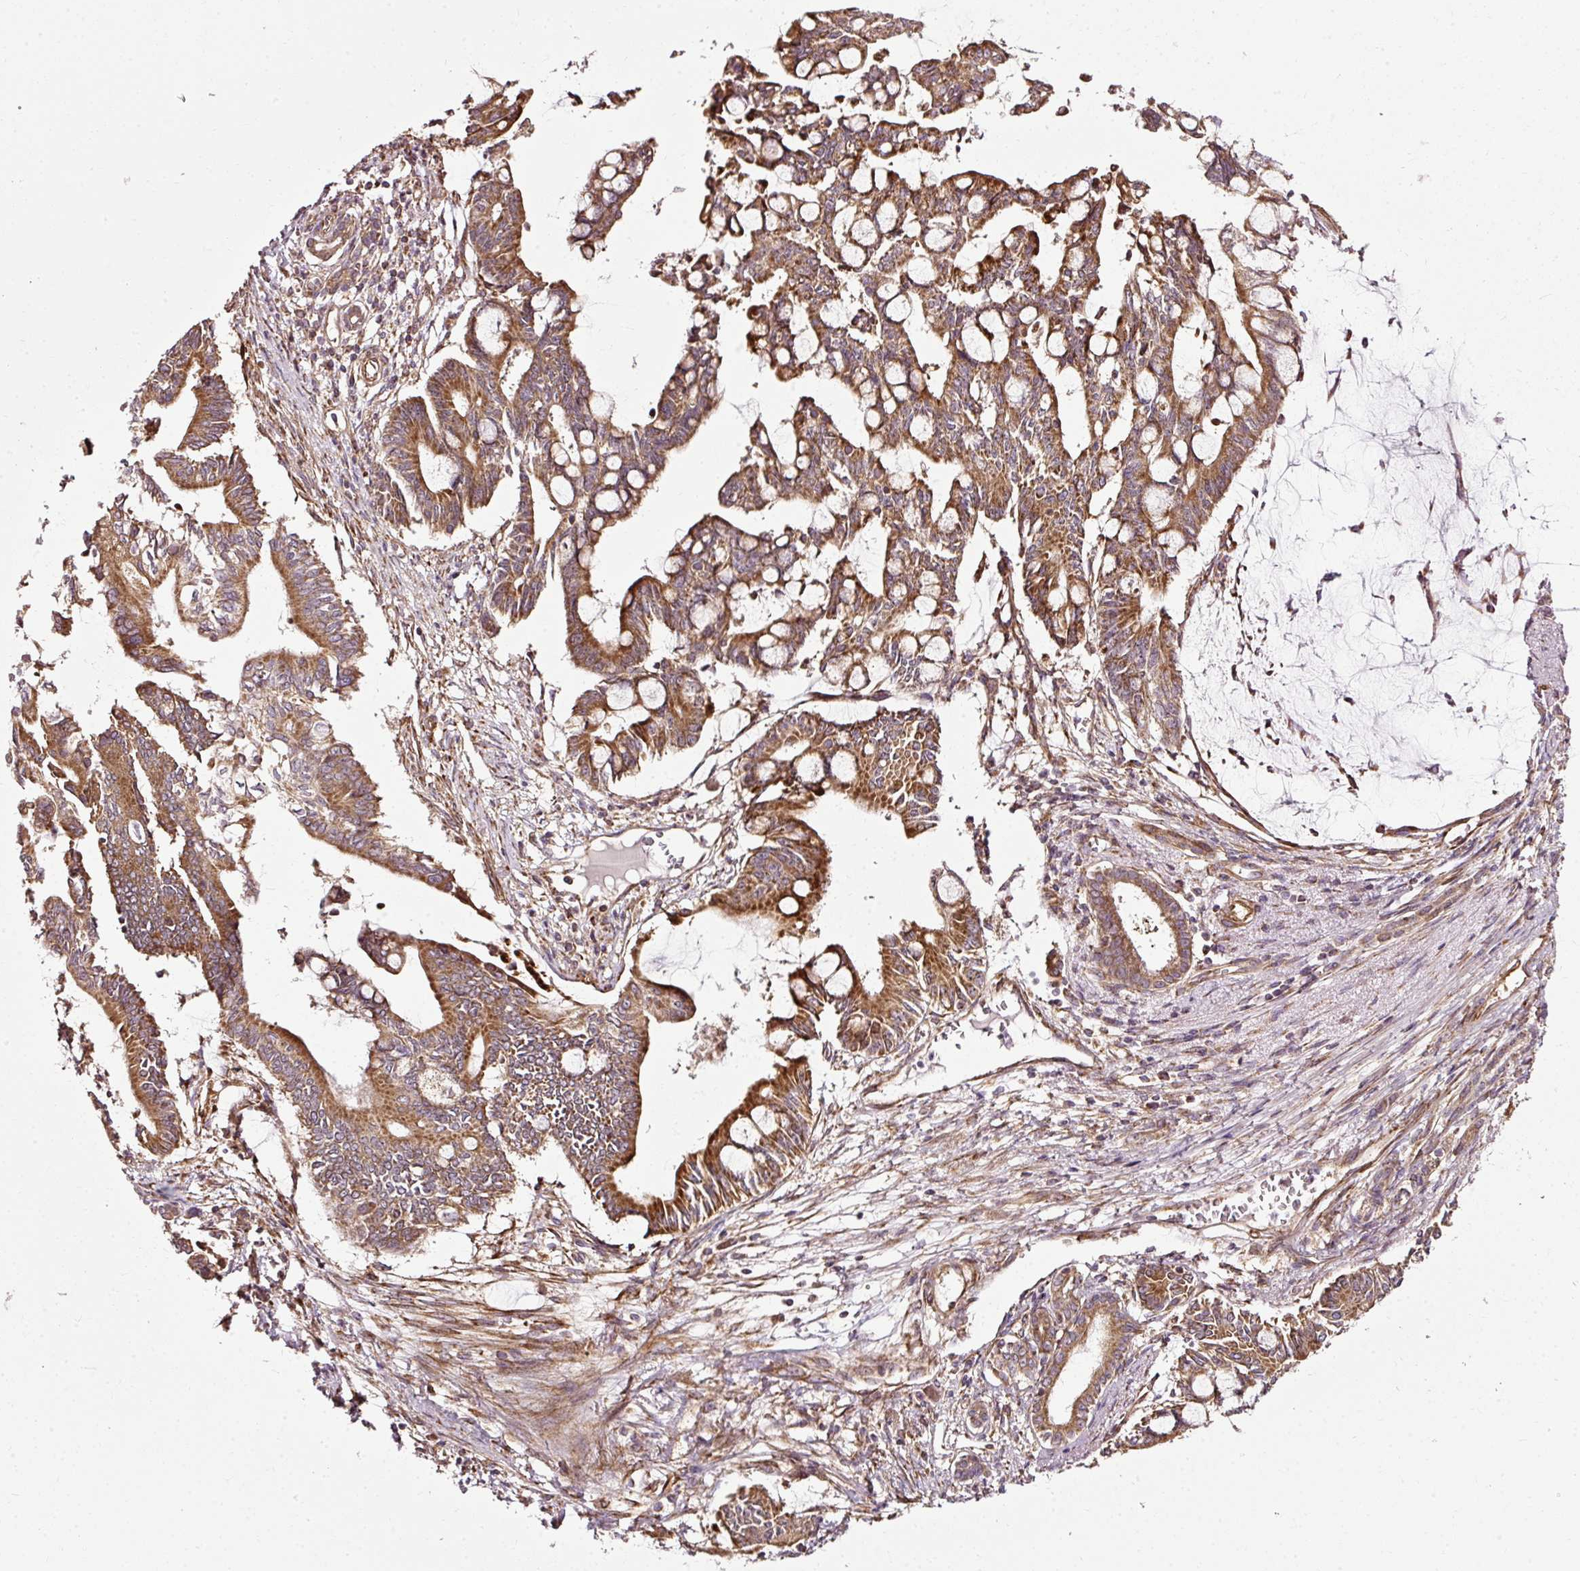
{"staining": {"intensity": "strong", "quantity": ">75%", "location": "cytoplasmic/membranous"}, "tissue": "pancreatic cancer", "cell_type": "Tumor cells", "image_type": "cancer", "snomed": [{"axis": "morphology", "description": "Adenocarcinoma, NOS"}, {"axis": "topography", "description": "Pancreas"}], "caption": "Pancreatic cancer (adenocarcinoma) was stained to show a protein in brown. There is high levels of strong cytoplasmic/membranous positivity in approximately >75% of tumor cells.", "gene": "ISCU", "patient": {"sex": "male", "age": 68}}